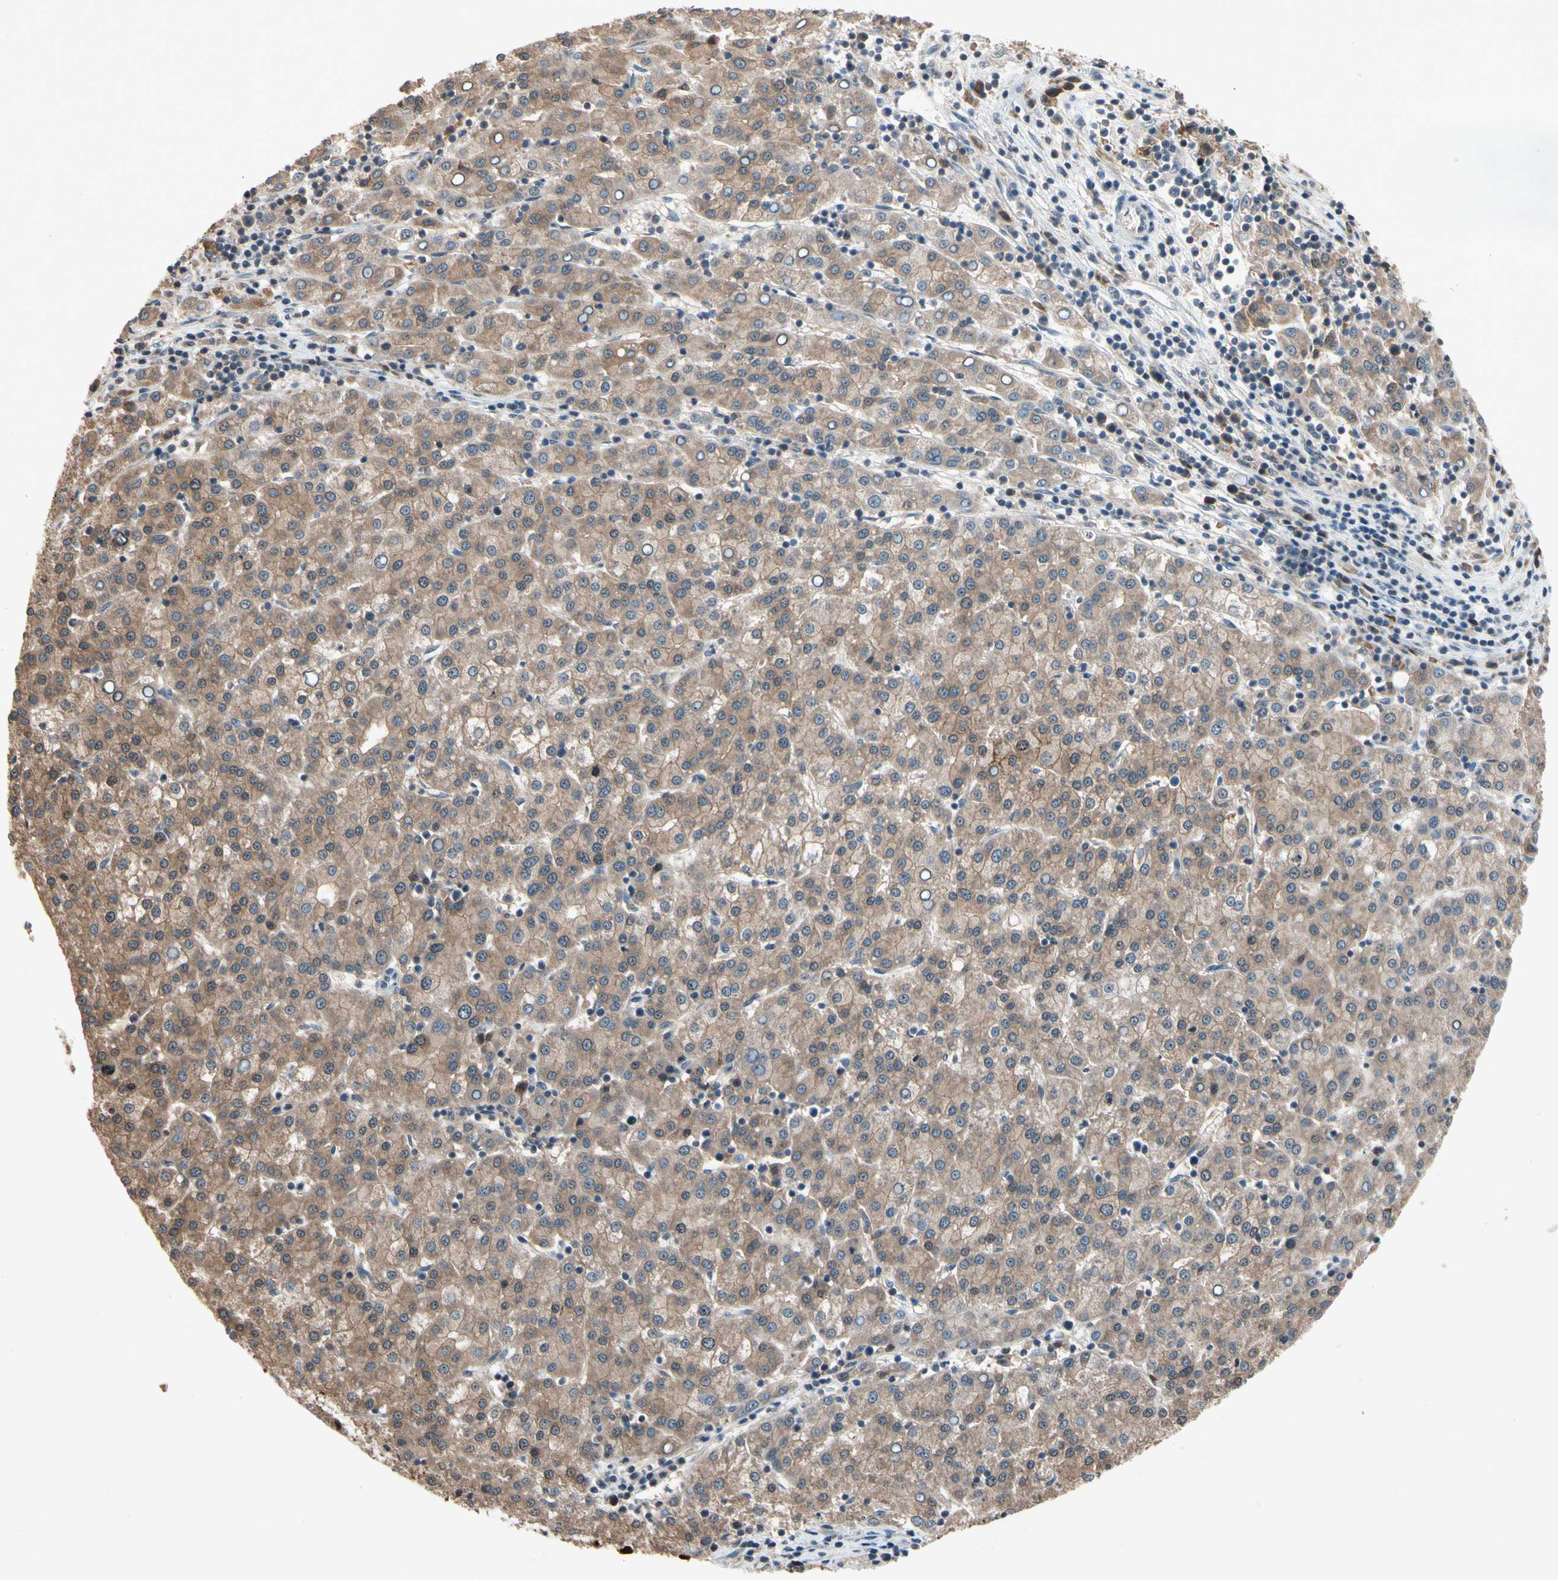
{"staining": {"intensity": "moderate", "quantity": ">75%", "location": "cytoplasmic/membranous"}, "tissue": "liver cancer", "cell_type": "Tumor cells", "image_type": "cancer", "snomed": [{"axis": "morphology", "description": "Carcinoma, Hepatocellular, NOS"}, {"axis": "topography", "description": "Liver"}], "caption": "Liver cancer (hepatocellular carcinoma) stained for a protein (brown) shows moderate cytoplasmic/membranous positive positivity in about >75% of tumor cells.", "gene": "PRDX4", "patient": {"sex": "female", "age": 58}}